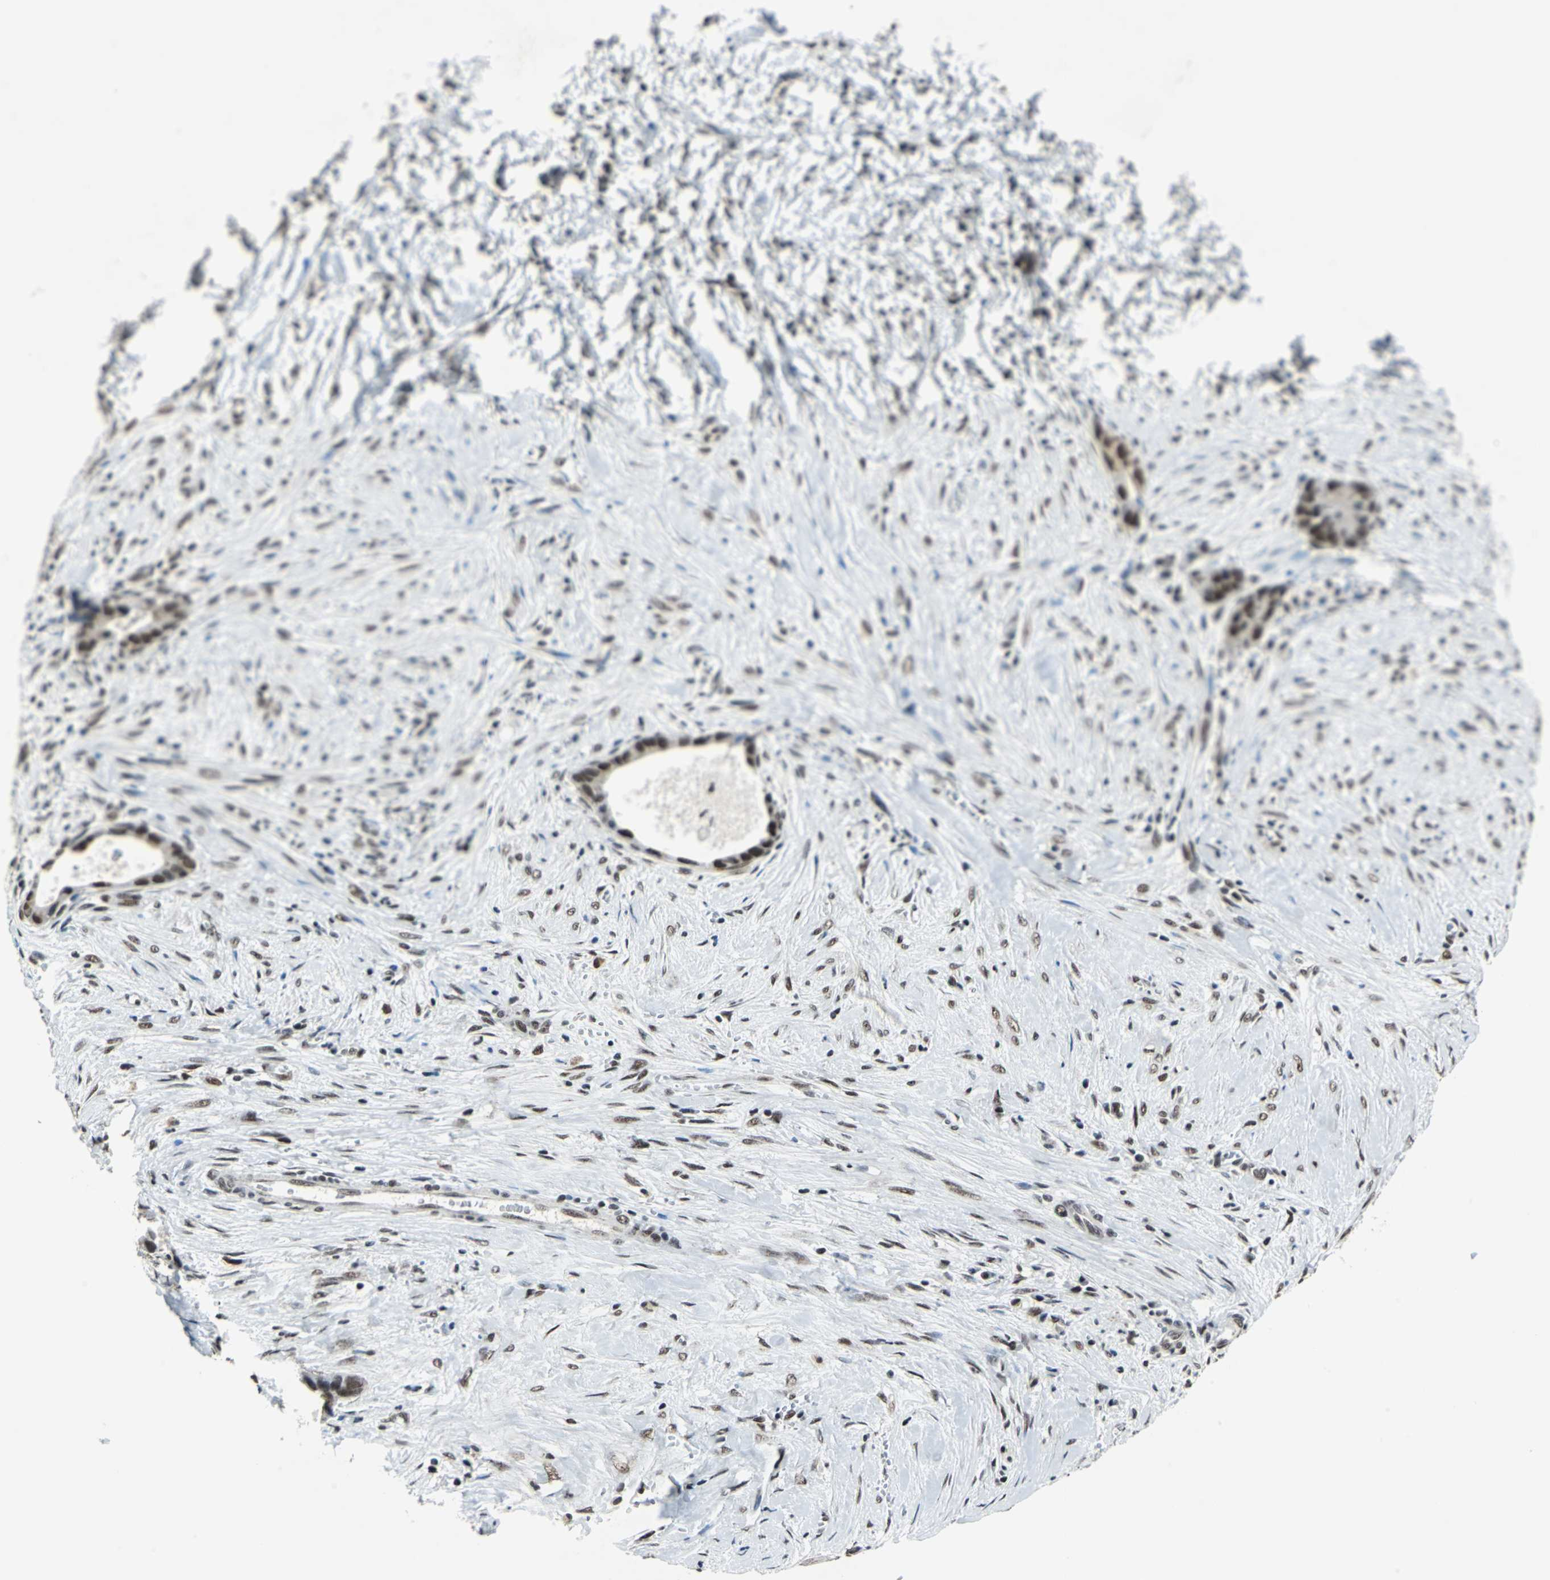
{"staining": {"intensity": "moderate", "quantity": ">75%", "location": "nuclear"}, "tissue": "liver cancer", "cell_type": "Tumor cells", "image_type": "cancer", "snomed": [{"axis": "morphology", "description": "Cholangiocarcinoma"}, {"axis": "topography", "description": "Liver"}], "caption": "Moderate nuclear expression is present in about >75% of tumor cells in liver cancer.", "gene": "BCLAF1", "patient": {"sex": "female", "age": 55}}